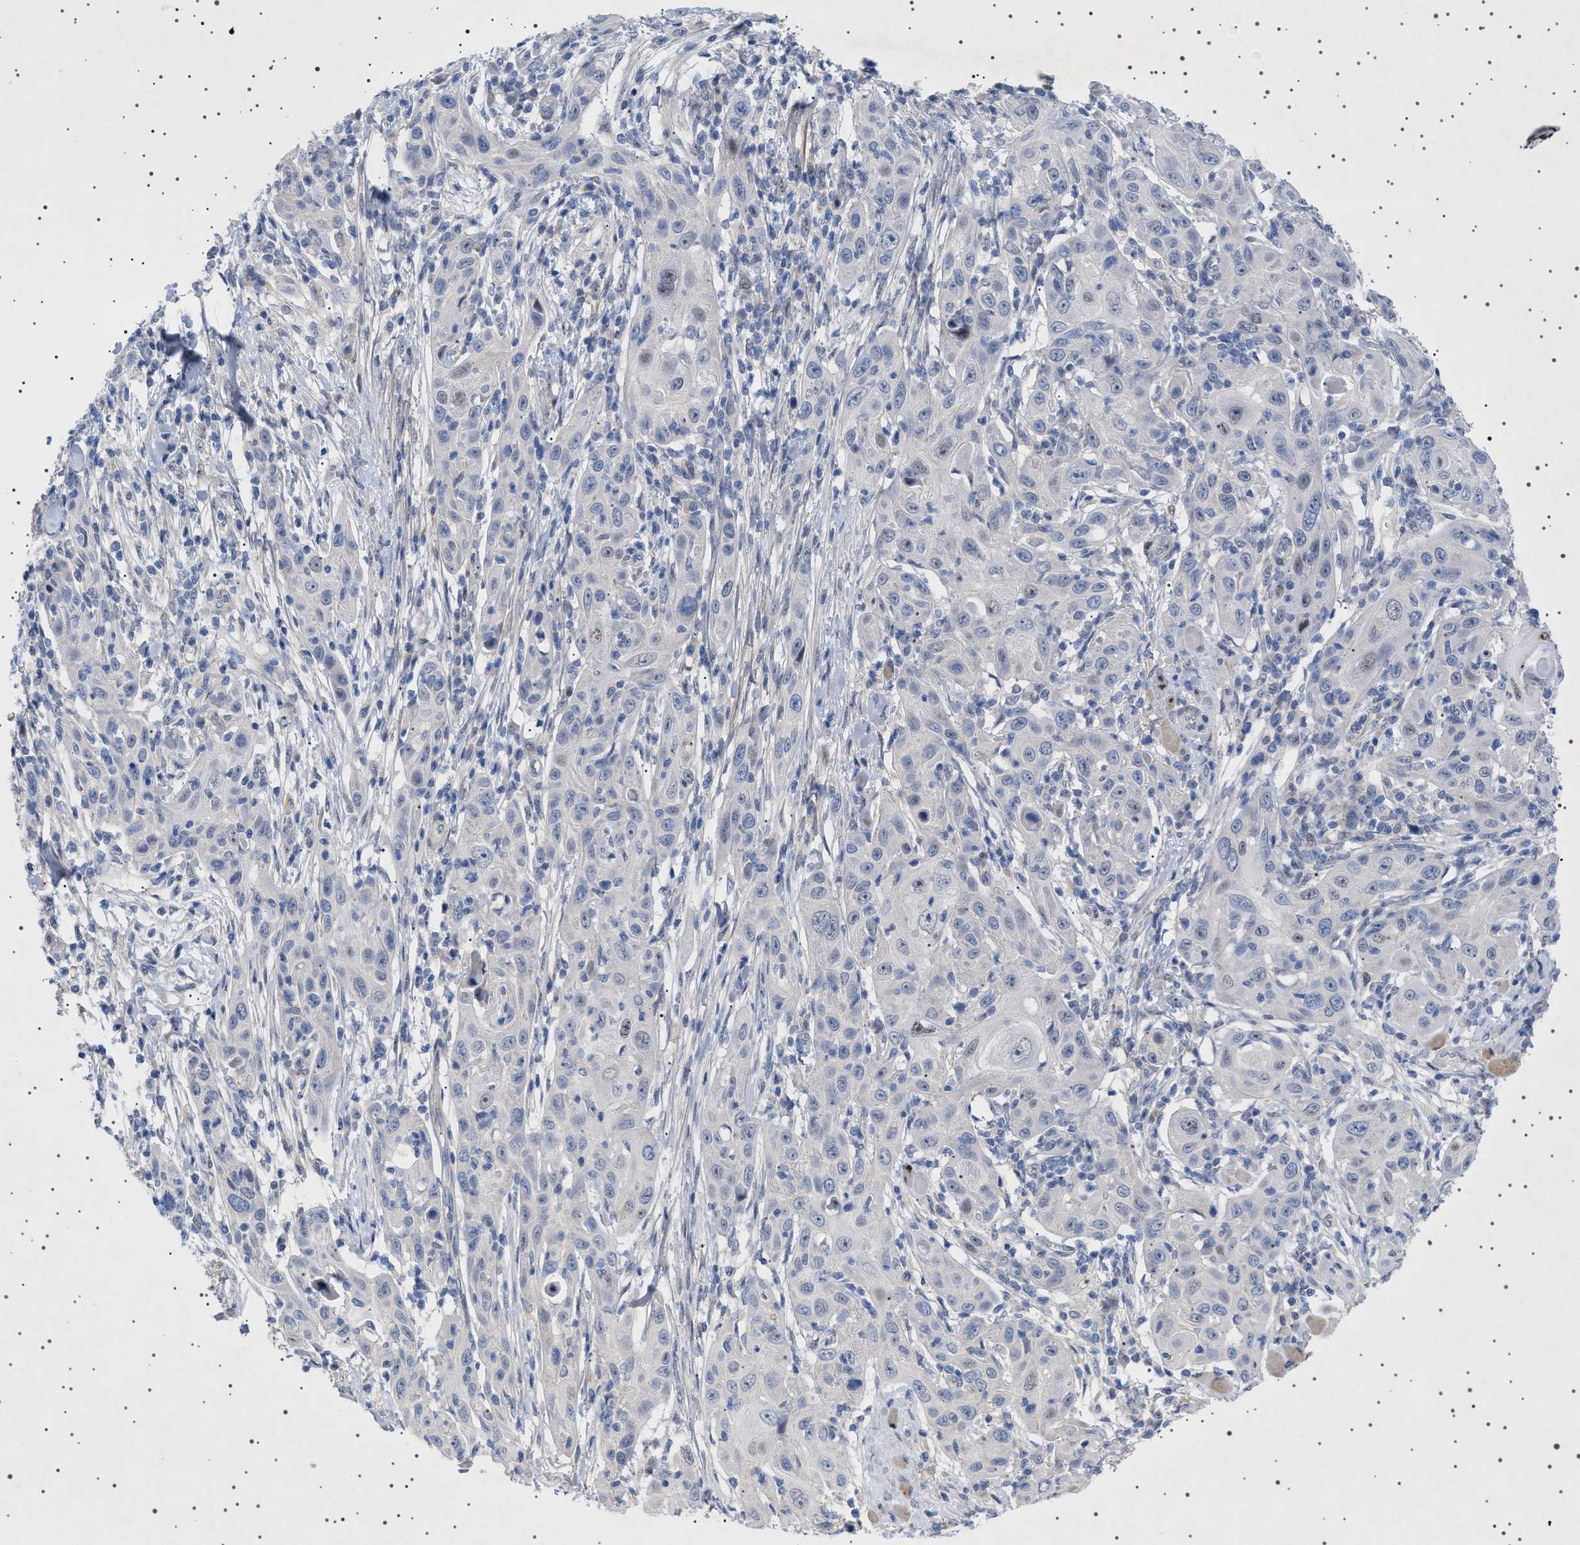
{"staining": {"intensity": "negative", "quantity": "none", "location": "none"}, "tissue": "skin cancer", "cell_type": "Tumor cells", "image_type": "cancer", "snomed": [{"axis": "morphology", "description": "Squamous cell carcinoma, NOS"}, {"axis": "topography", "description": "Skin"}], "caption": "This is an IHC image of human squamous cell carcinoma (skin). There is no positivity in tumor cells.", "gene": "HTR1A", "patient": {"sex": "female", "age": 88}}